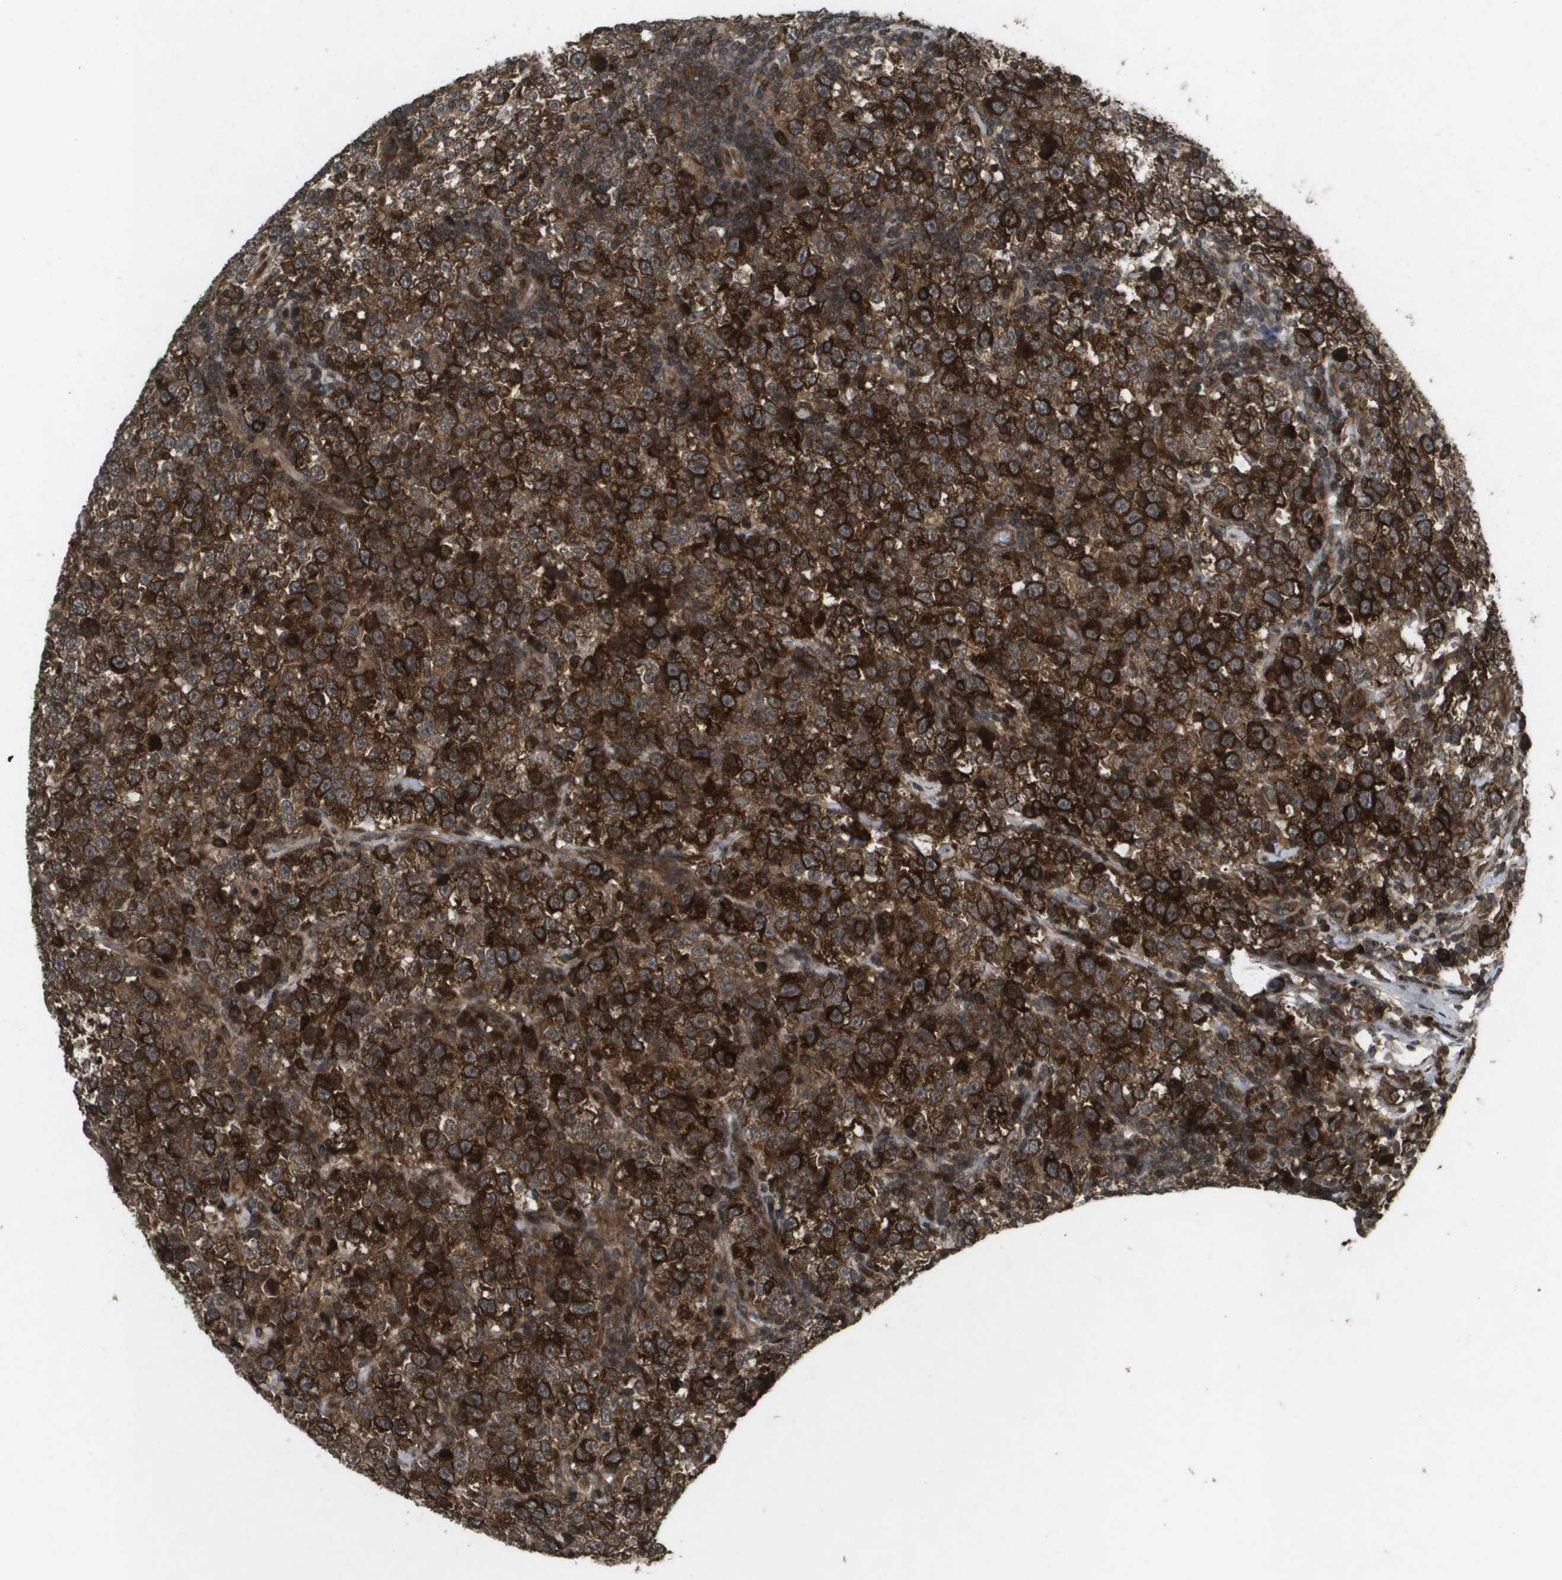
{"staining": {"intensity": "strong", "quantity": ">75%", "location": "cytoplasmic/membranous"}, "tissue": "testis cancer", "cell_type": "Tumor cells", "image_type": "cancer", "snomed": [{"axis": "morphology", "description": "Seminoma, NOS"}, {"axis": "topography", "description": "Testis"}], "caption": "Immunohistochemistry (IHC) micrograph of neoplastic tissue: human testis seminoma stained using immunohistochemistry exhibits high levels of strong protein expression localized specifically in the cytoplasmic/membranous of tumor cells, appearing as a cytoplasmic/membranous brown color.", "gene": "KIF11", "patient": {"sex": "male", "age": 43}}